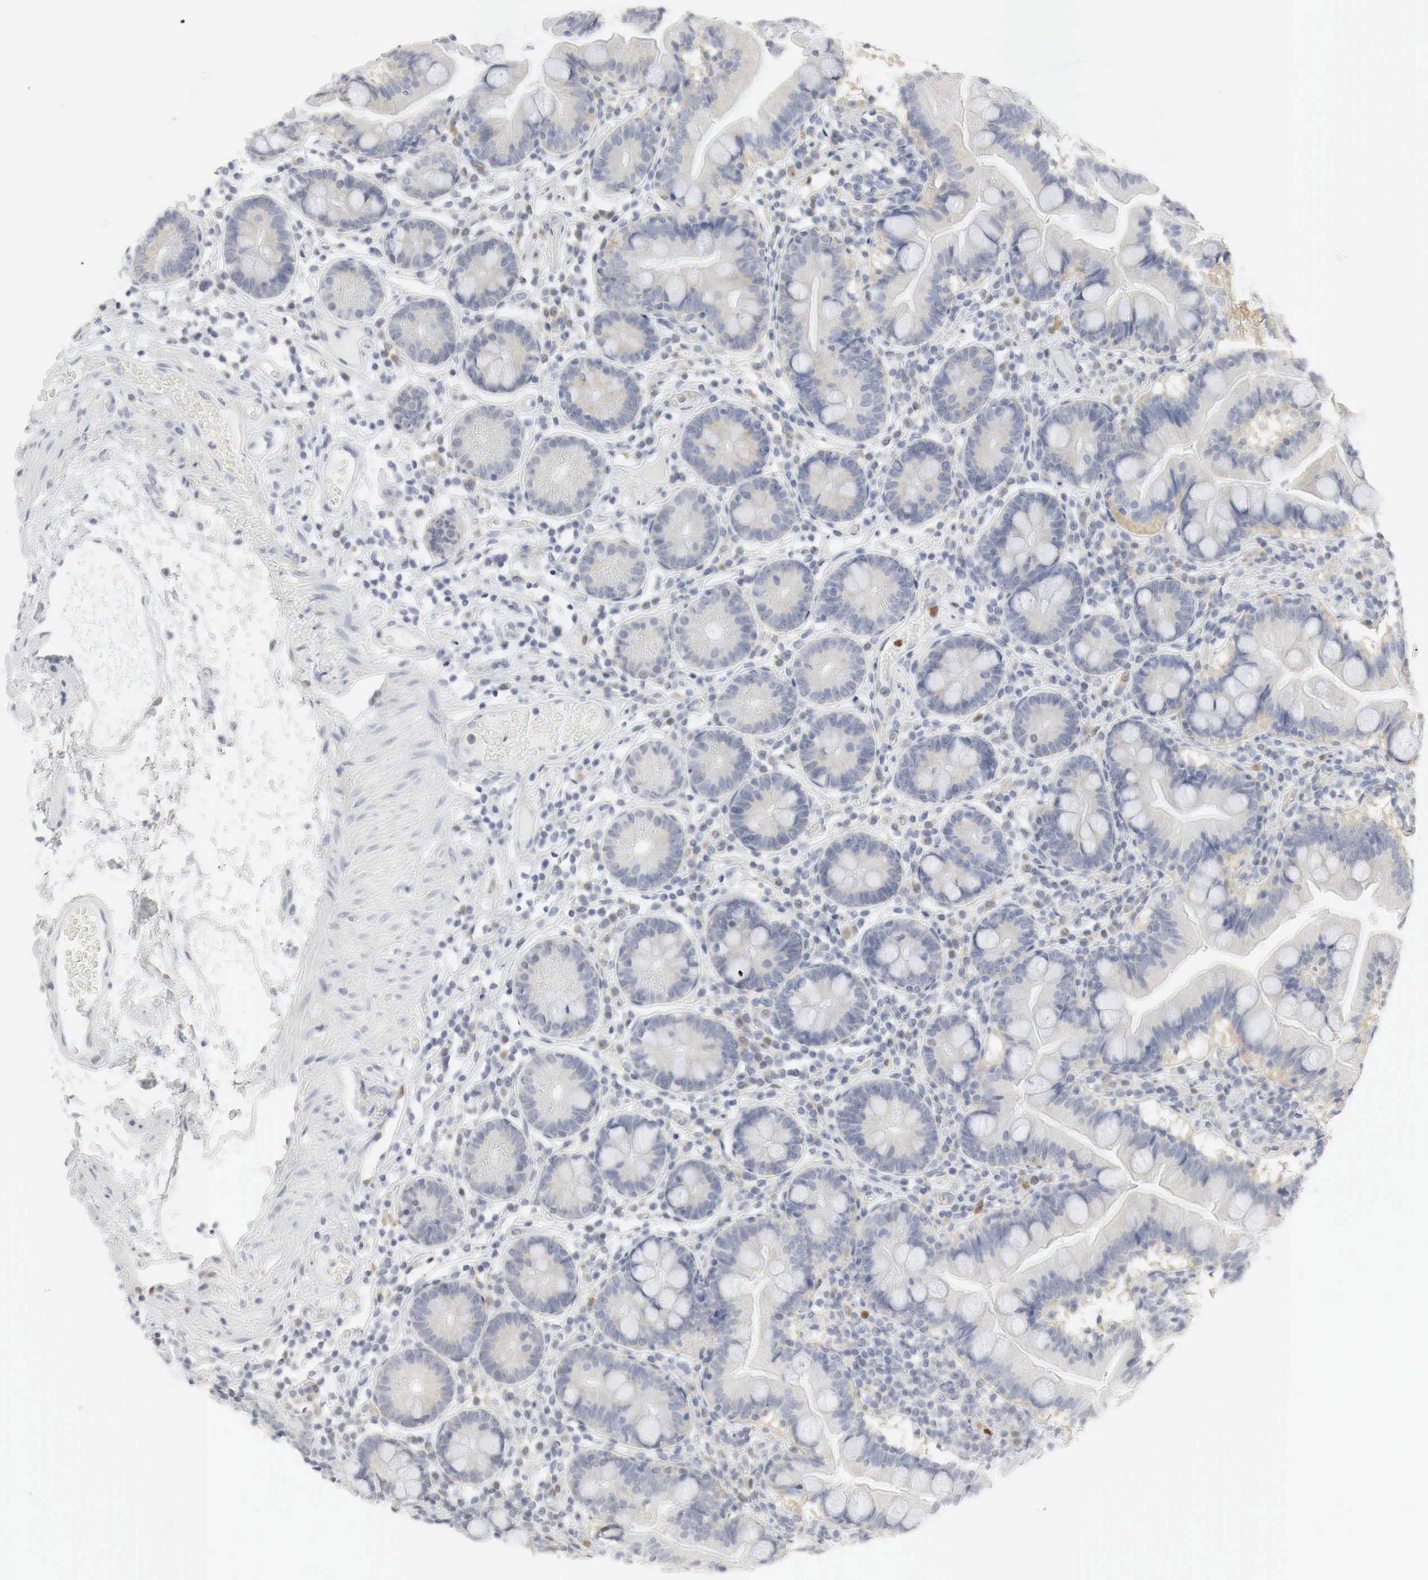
{"staining": {"intensity": "weak", "quantity": "25%-75%", "location": "cytoplasmic/membranous"}, "tissue": "small intestine", "cell_type": "Glandular cells", "image_type": "normal", "snomed": [{"axis": "morphology", "description": "Normal tissue, NOS"}, {"axis": "topography", "description": "Small intestine"}], "caption": "About 25%-75% of glandular cells in unremarkable small intestine show weak cytoplasmic/membranous protein positivity as visualized by brown immunohistochemical staining.", "gene": "TP63", "patient": {"sex": "female", "age": 69}}